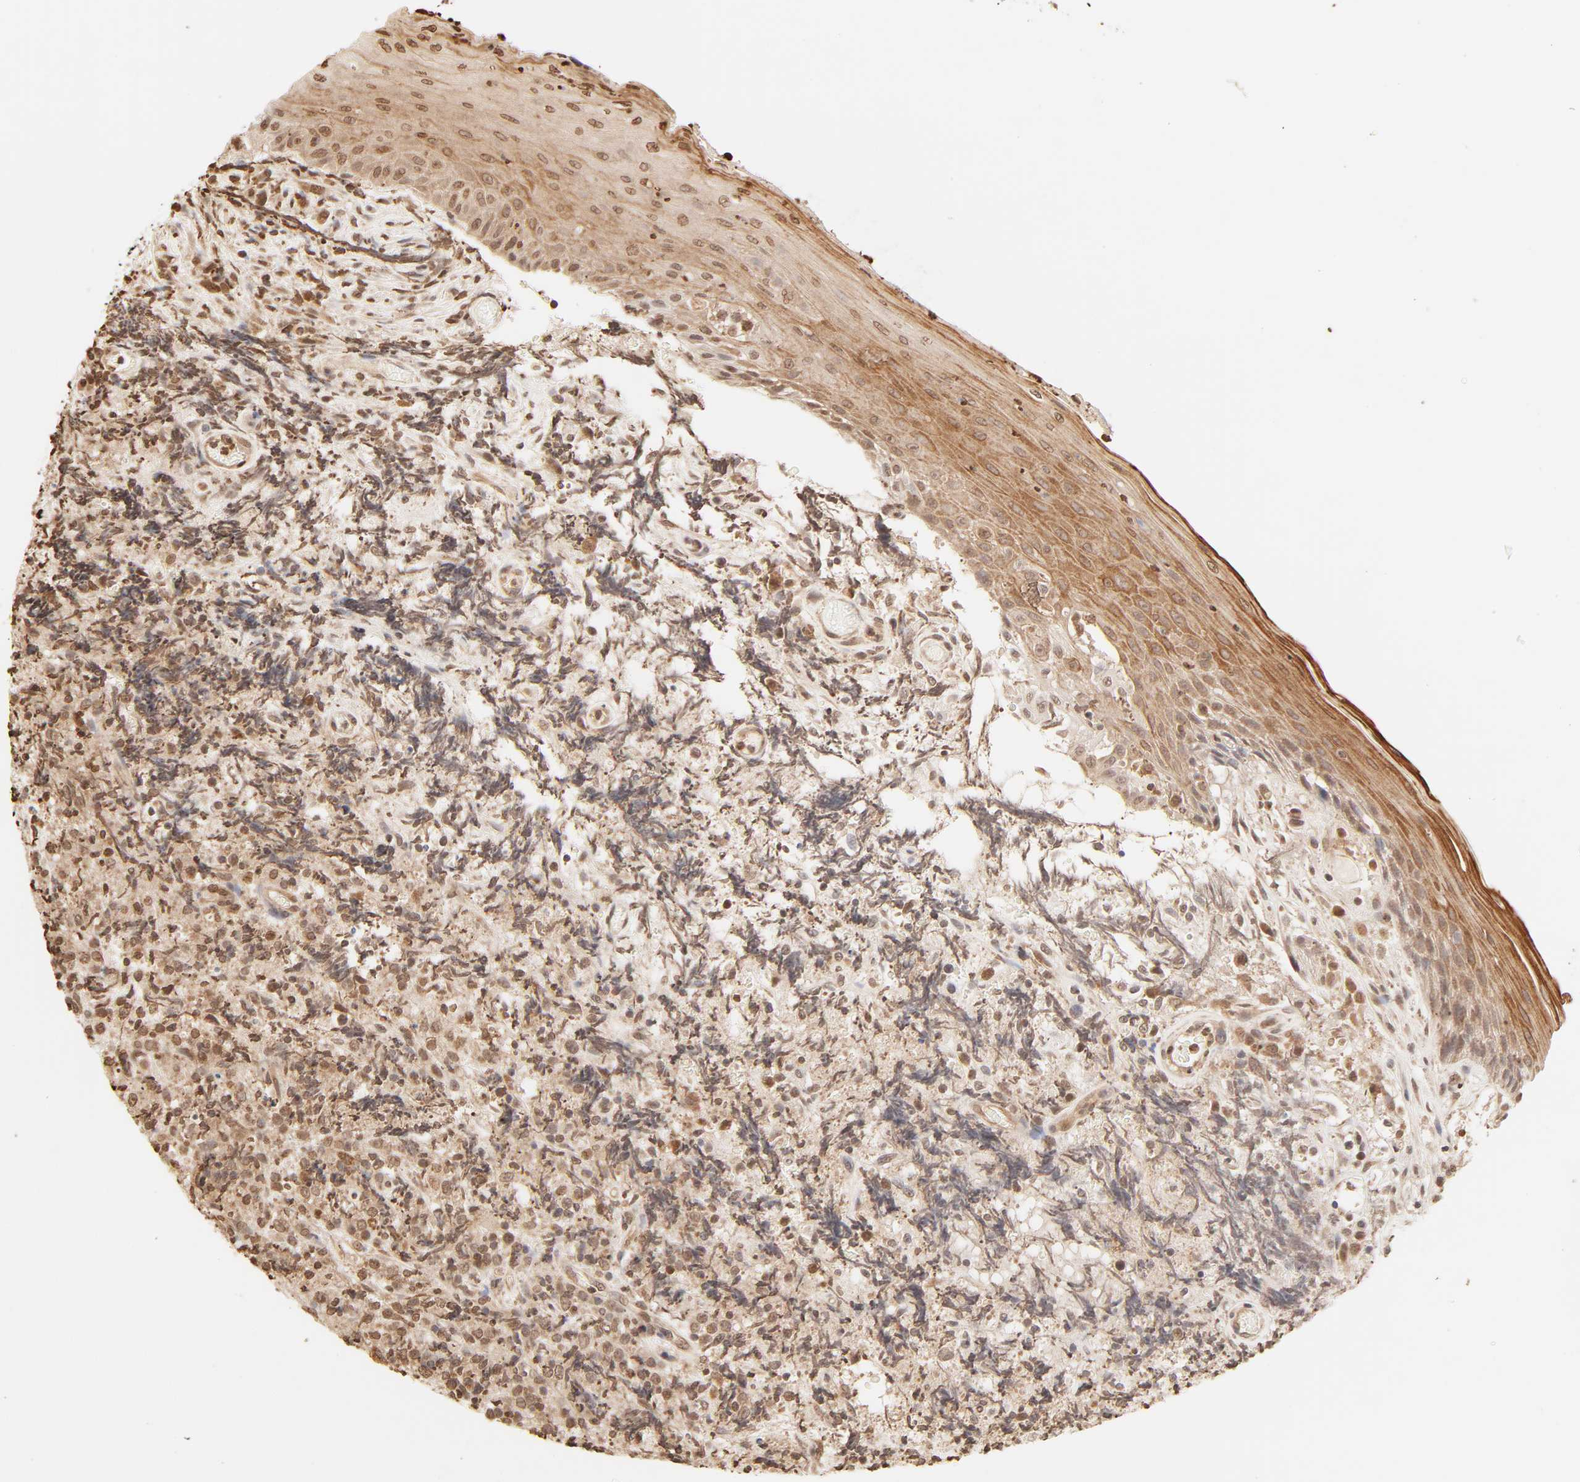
{"staining": {"intensity": "strong", "quantity": ">75%", "location": "cytoplasmic/membranous,nuclear"}, "tissue": "lymphoma", "cell_type": "Tumor cells", "image_type": "cancer", "snomed": [{"axis": "morphology", "description": "Malignant lymphoma, non-Hodgkin's type, High grade"}, {"axis": "topography", "description": "Tonsil"}], "caption": "High-grade malignant lymphoma, non-Hodgkin's type stained with a brown dye demonstrates strong cytoplasmic/membranous and nuclear positive staining in approximately >75% of tumor cells.", "gene": "TBL1X", "patient": {"sex": "female", "age": 36}}